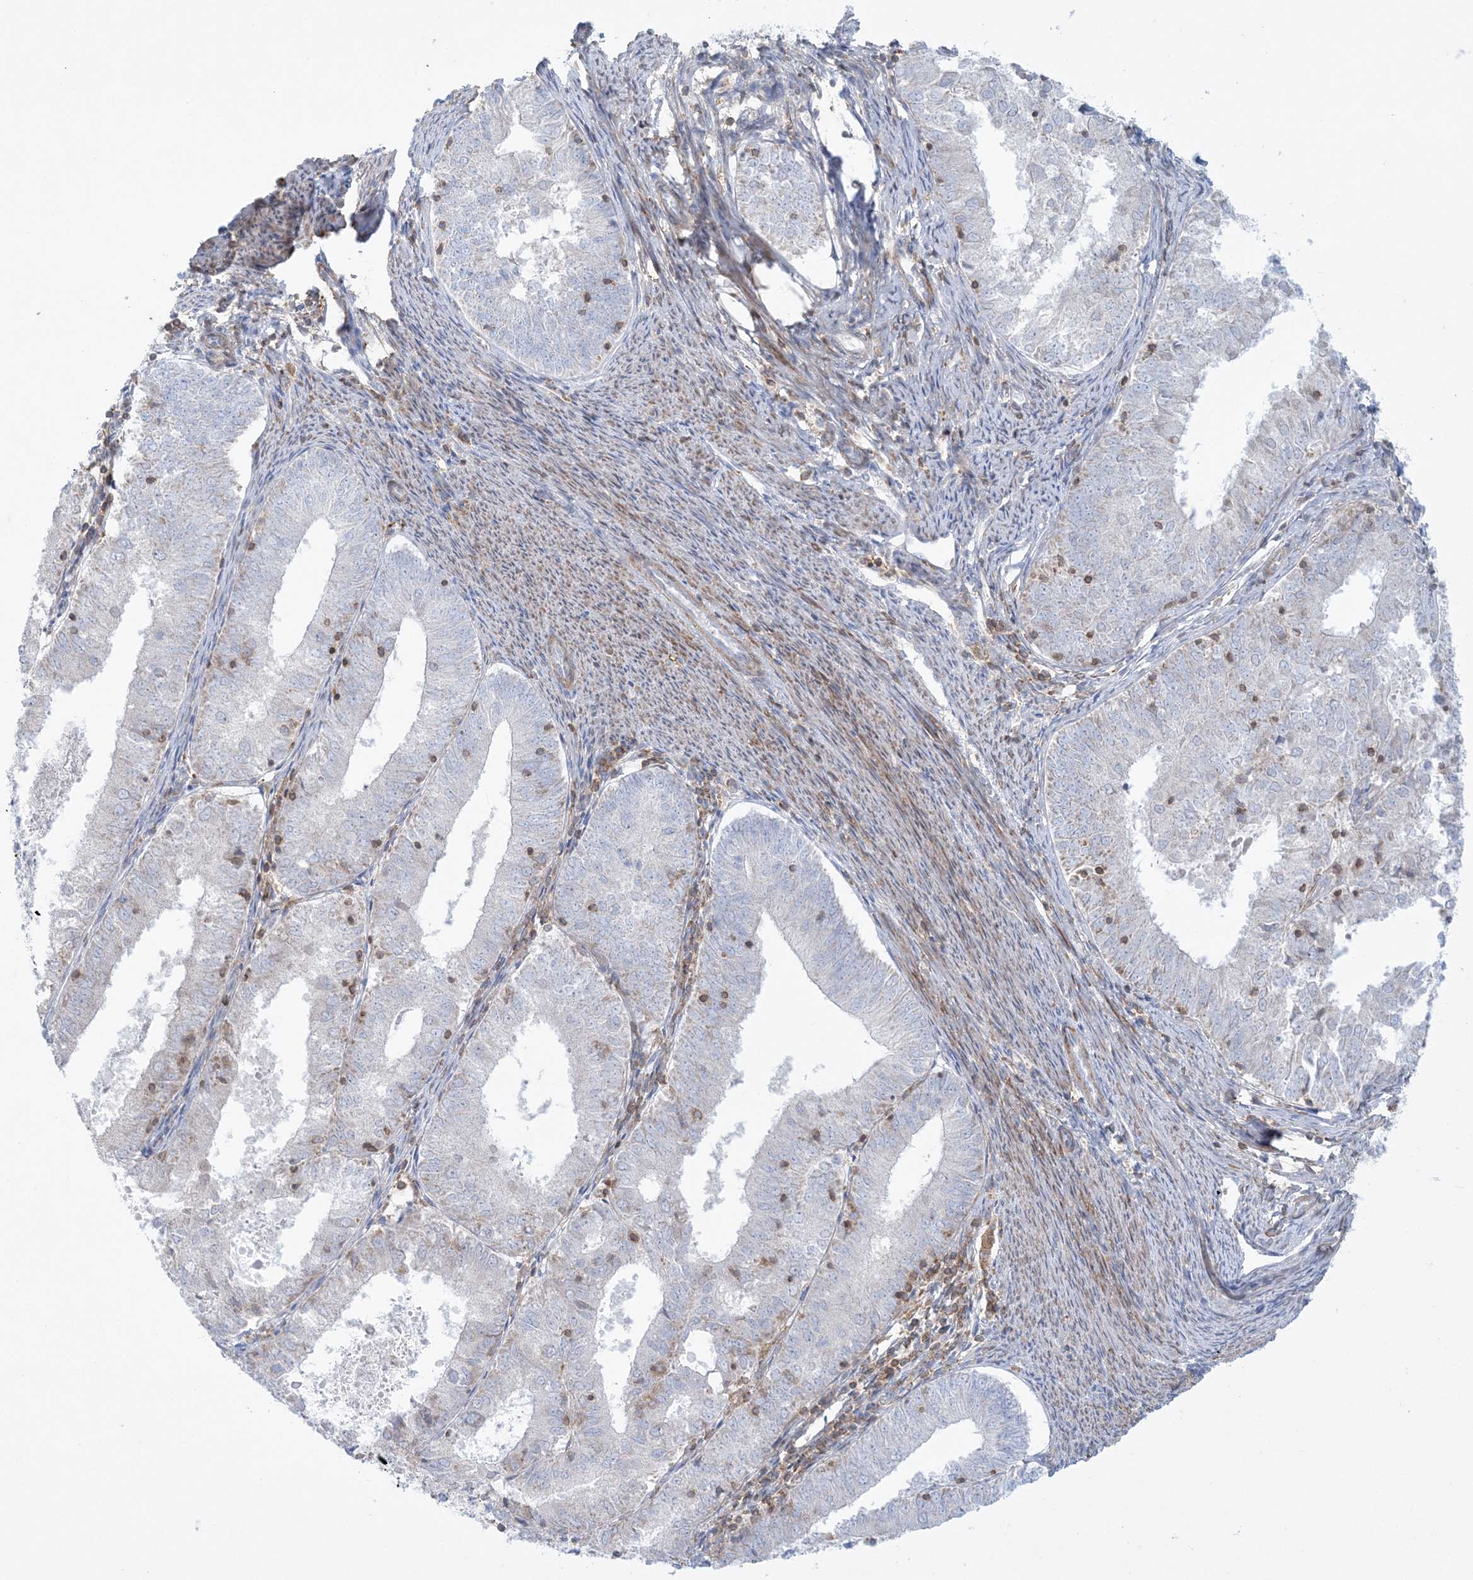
{"staining": {"intensity": "negative", "quantity": "none", "location": "none"}, "tissue": "endometrial cancer", "cell_type": "Tumor cells", "image_type": "cancer", "snomed": [{"axis": "morphology", "description": "Adenocarcinoma, NOS"}, {"axis": "topography", "description": "Endometrium"}], "caption": "Tumor cells are negative for brown protein staining in endometrial cancer (adenocarcinoma). (Brightfield microscopy of DAB IHC at high magnification).", "gene": "ARHGAP30", "patient": {"sex": "female", "age": 57}}